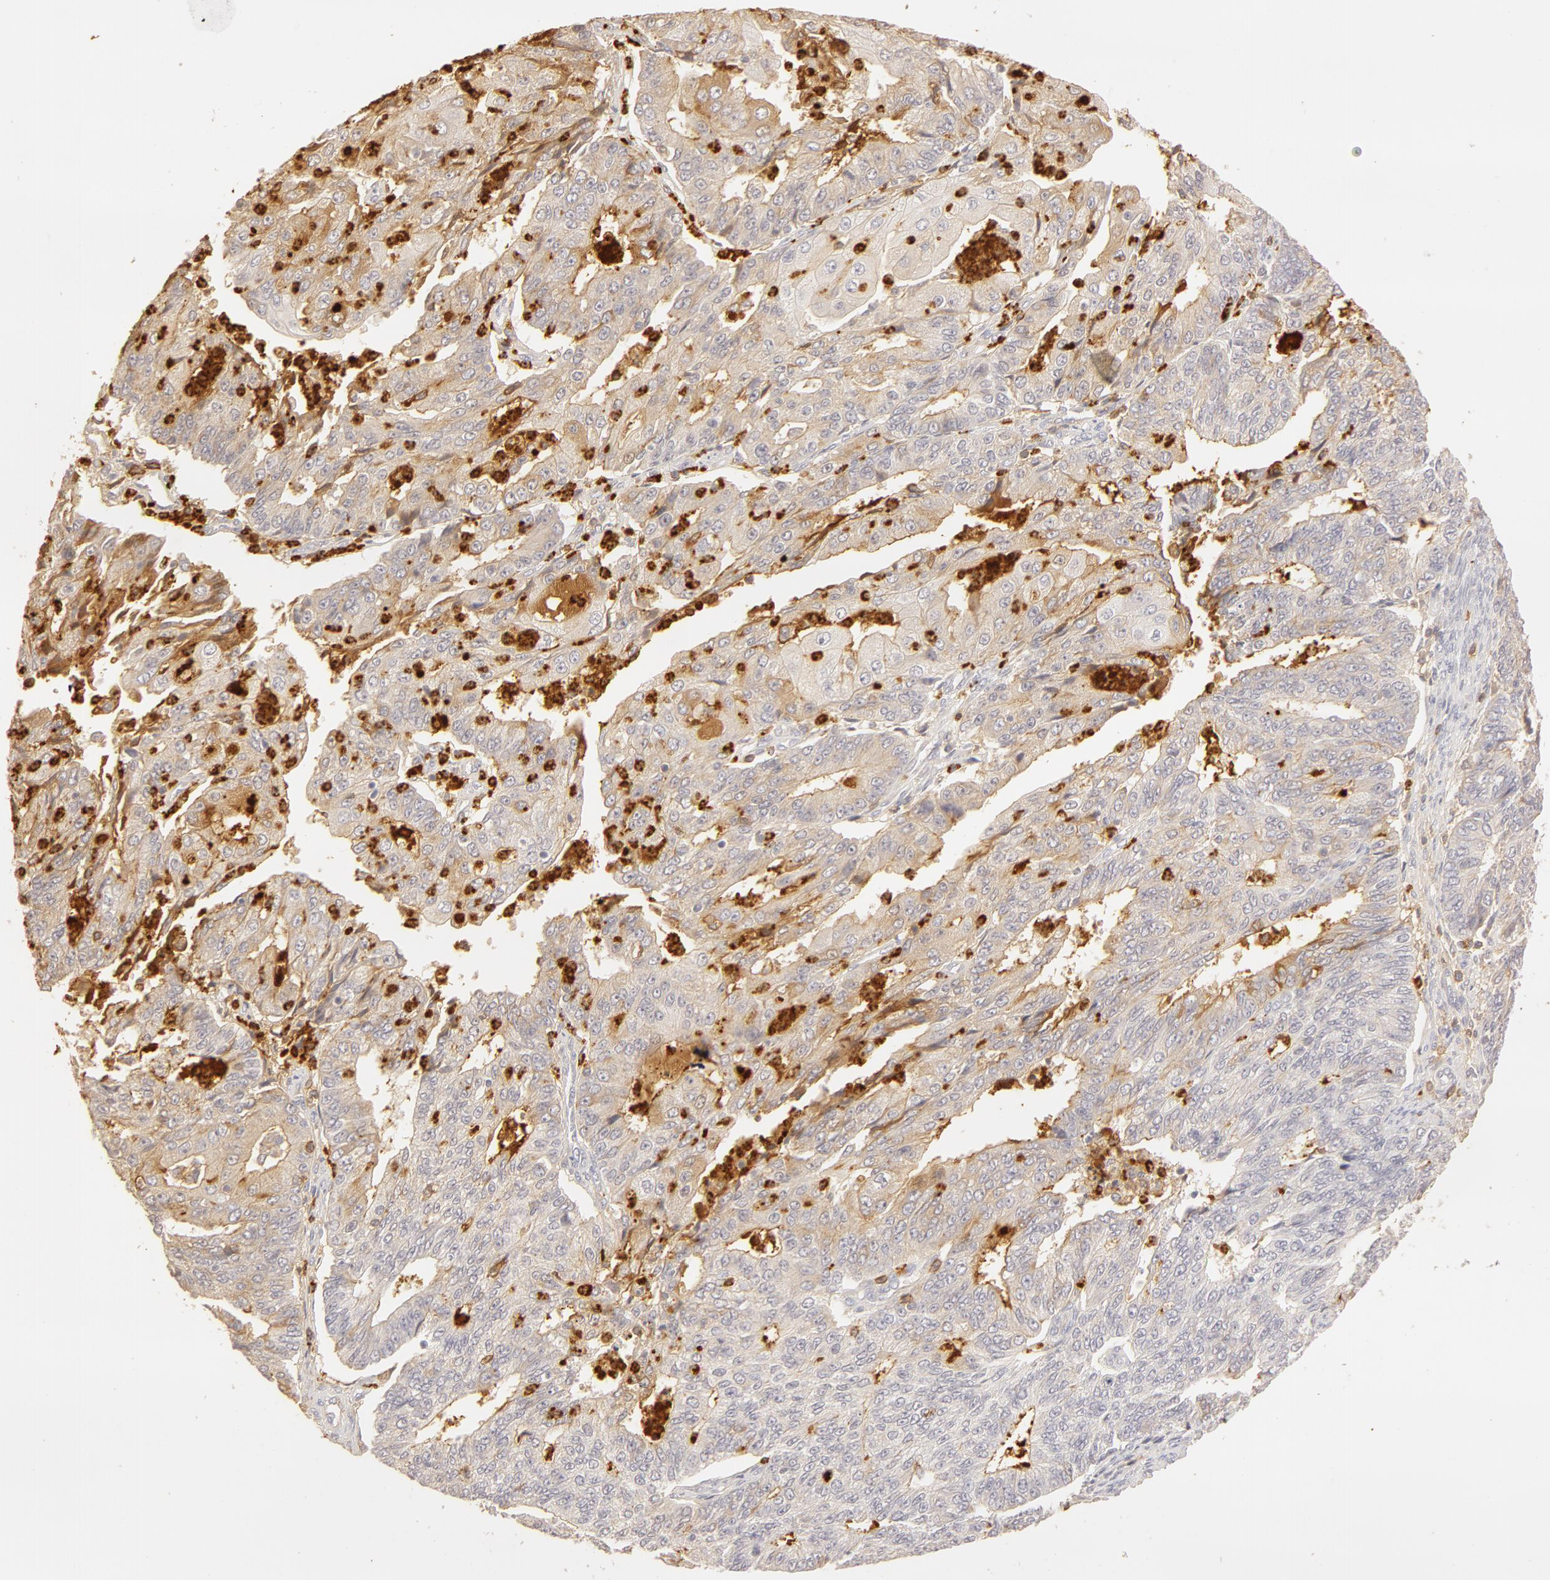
{"staining": {"intensity": "weak", "quantity": "25%-75%", "location": "cytoplasmic/membranous"}, "tissue": "endometrial cancer", "cell_type": "Tumor cells", "image_type": "cancer", "snomed": [{"axis": "morphology", "description": "Adenocarcinoma, NOS"}, {"axis": "topography", "description": "Endometrium"}], "caption": "Immunohistochemistry (IHC) staining of endometrial adenocarcinoma, which displays low levels of weak cytoplasmic/membranous staining in about 25%-75% of tumor cells indicating weak cytoplasmic/membranous protein positivity. The staining was performed using DAB (3,3'-diaminobenzidine) (brown) for protein detection and nuclei were counterstained in hematoxylin (blue).", "gene": "C1R", "patient": {"sex": "female", "age": 56}}